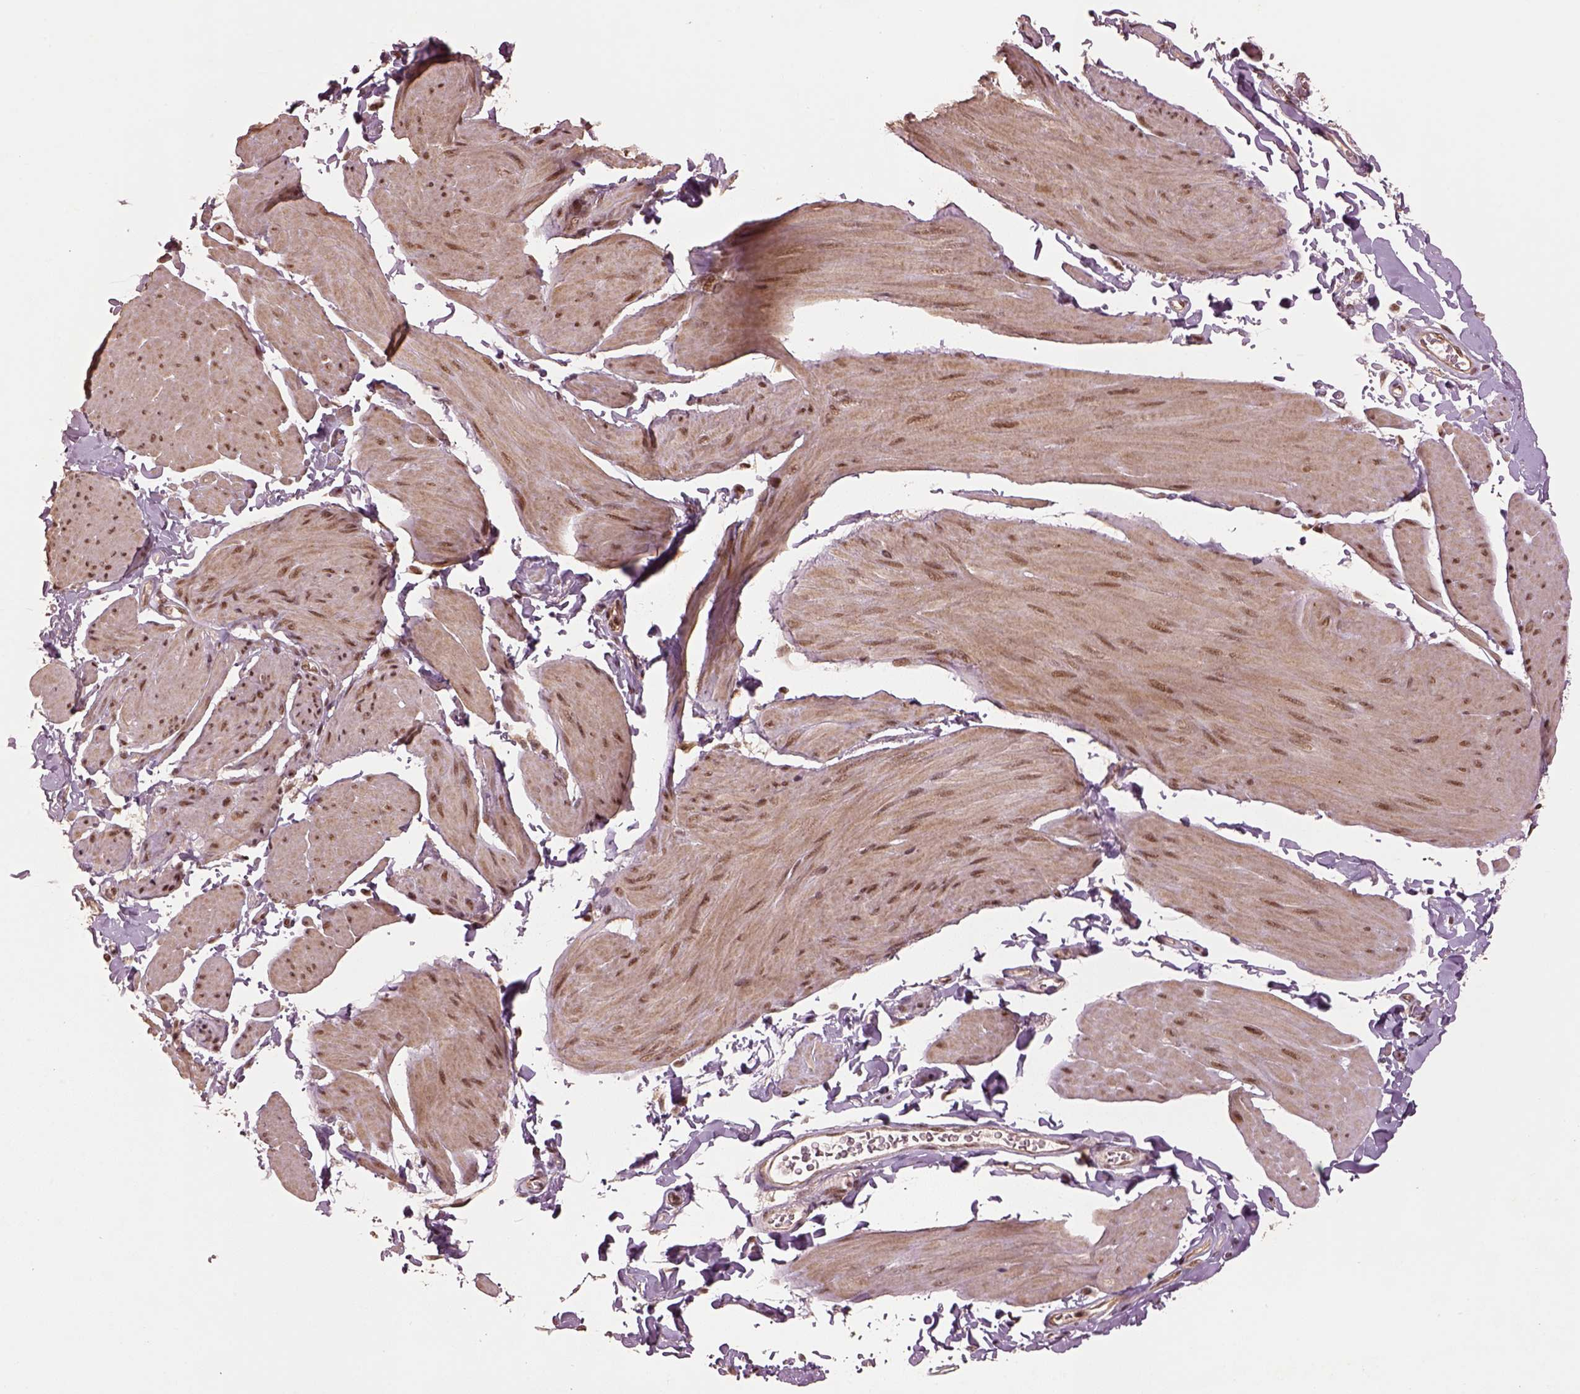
{"staining": {"intensity": "moderate", "quantity": ">75%", "location": "nuclear"}, "tissue": "smooth muscle", "cell_type": "Smooth muscle cells", "image_type": "normal", "snomed": [{"axis": "morphology", "description": "Normal tissue, NOS"}, {"axis": "topography", "description": "Adipose tissue"}, {"axis": "topography", "description": "Smooth muscle"}, {"axis": "topography", "description": "Peripheral nerve tissue"}], "caption": "Smooth muscle cells show medium levels of moderate nuclear expression in approximately >75% of cells in benign human smooth muscle.", "gene": "BRD9", "patient": {"sex": "male", "age": 83}}